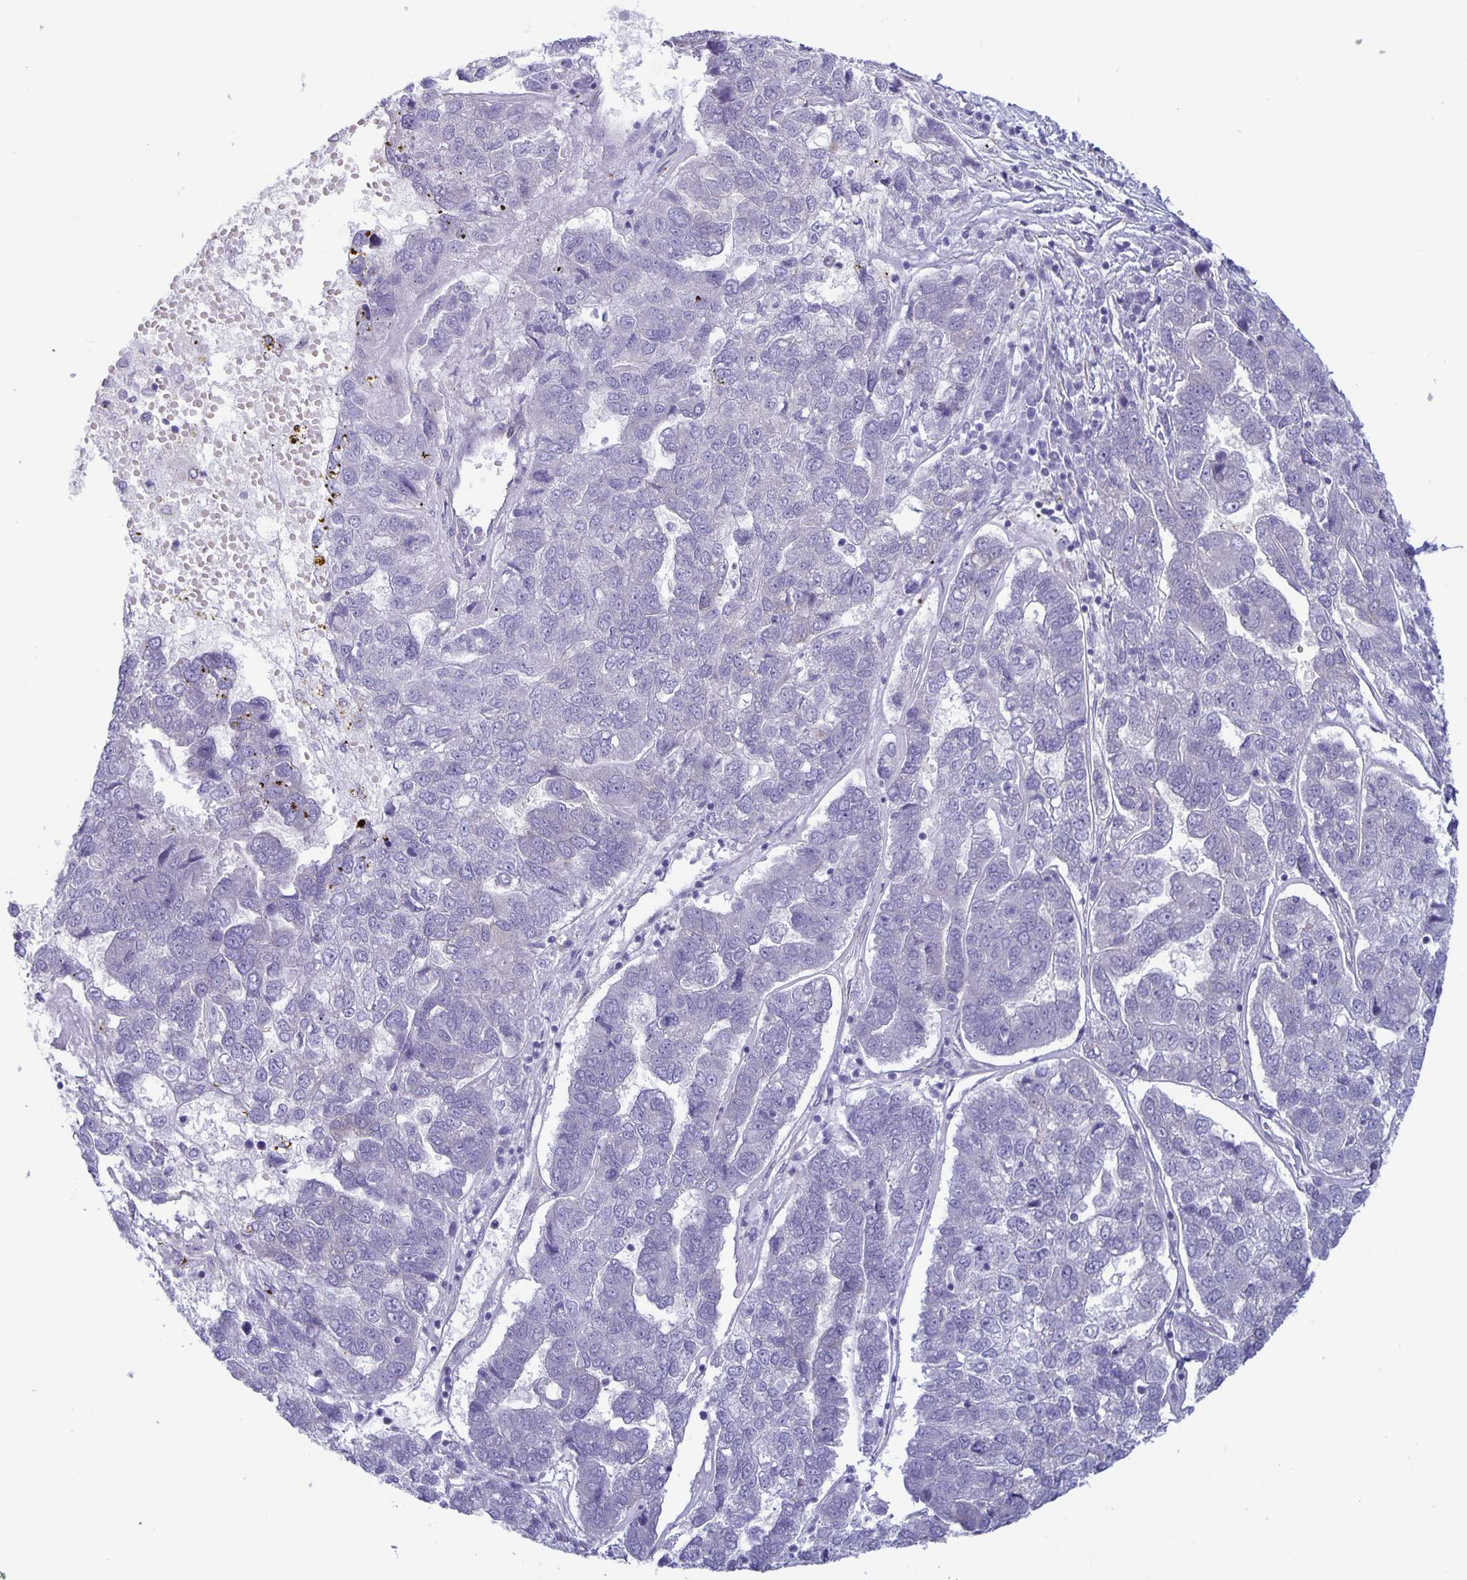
{"staining": {"intensity": "negative", "quantity": "none", "location": "none"}, "tissue": "pancreatic cancer", "cell_type": "Tumor cells", "image_type": "cancer", "snomed": [{"axis": "morphology", "description": "Adenocarcinoma, NOS"}, {"axis": "topography", "description": "Pancreas"}], "caption": "The histopathology image shows no significant positivity in tumor cells of pancreatic cancer.", "gene": "PLCB3", "patient": {"sex": "female", "age": 61}}